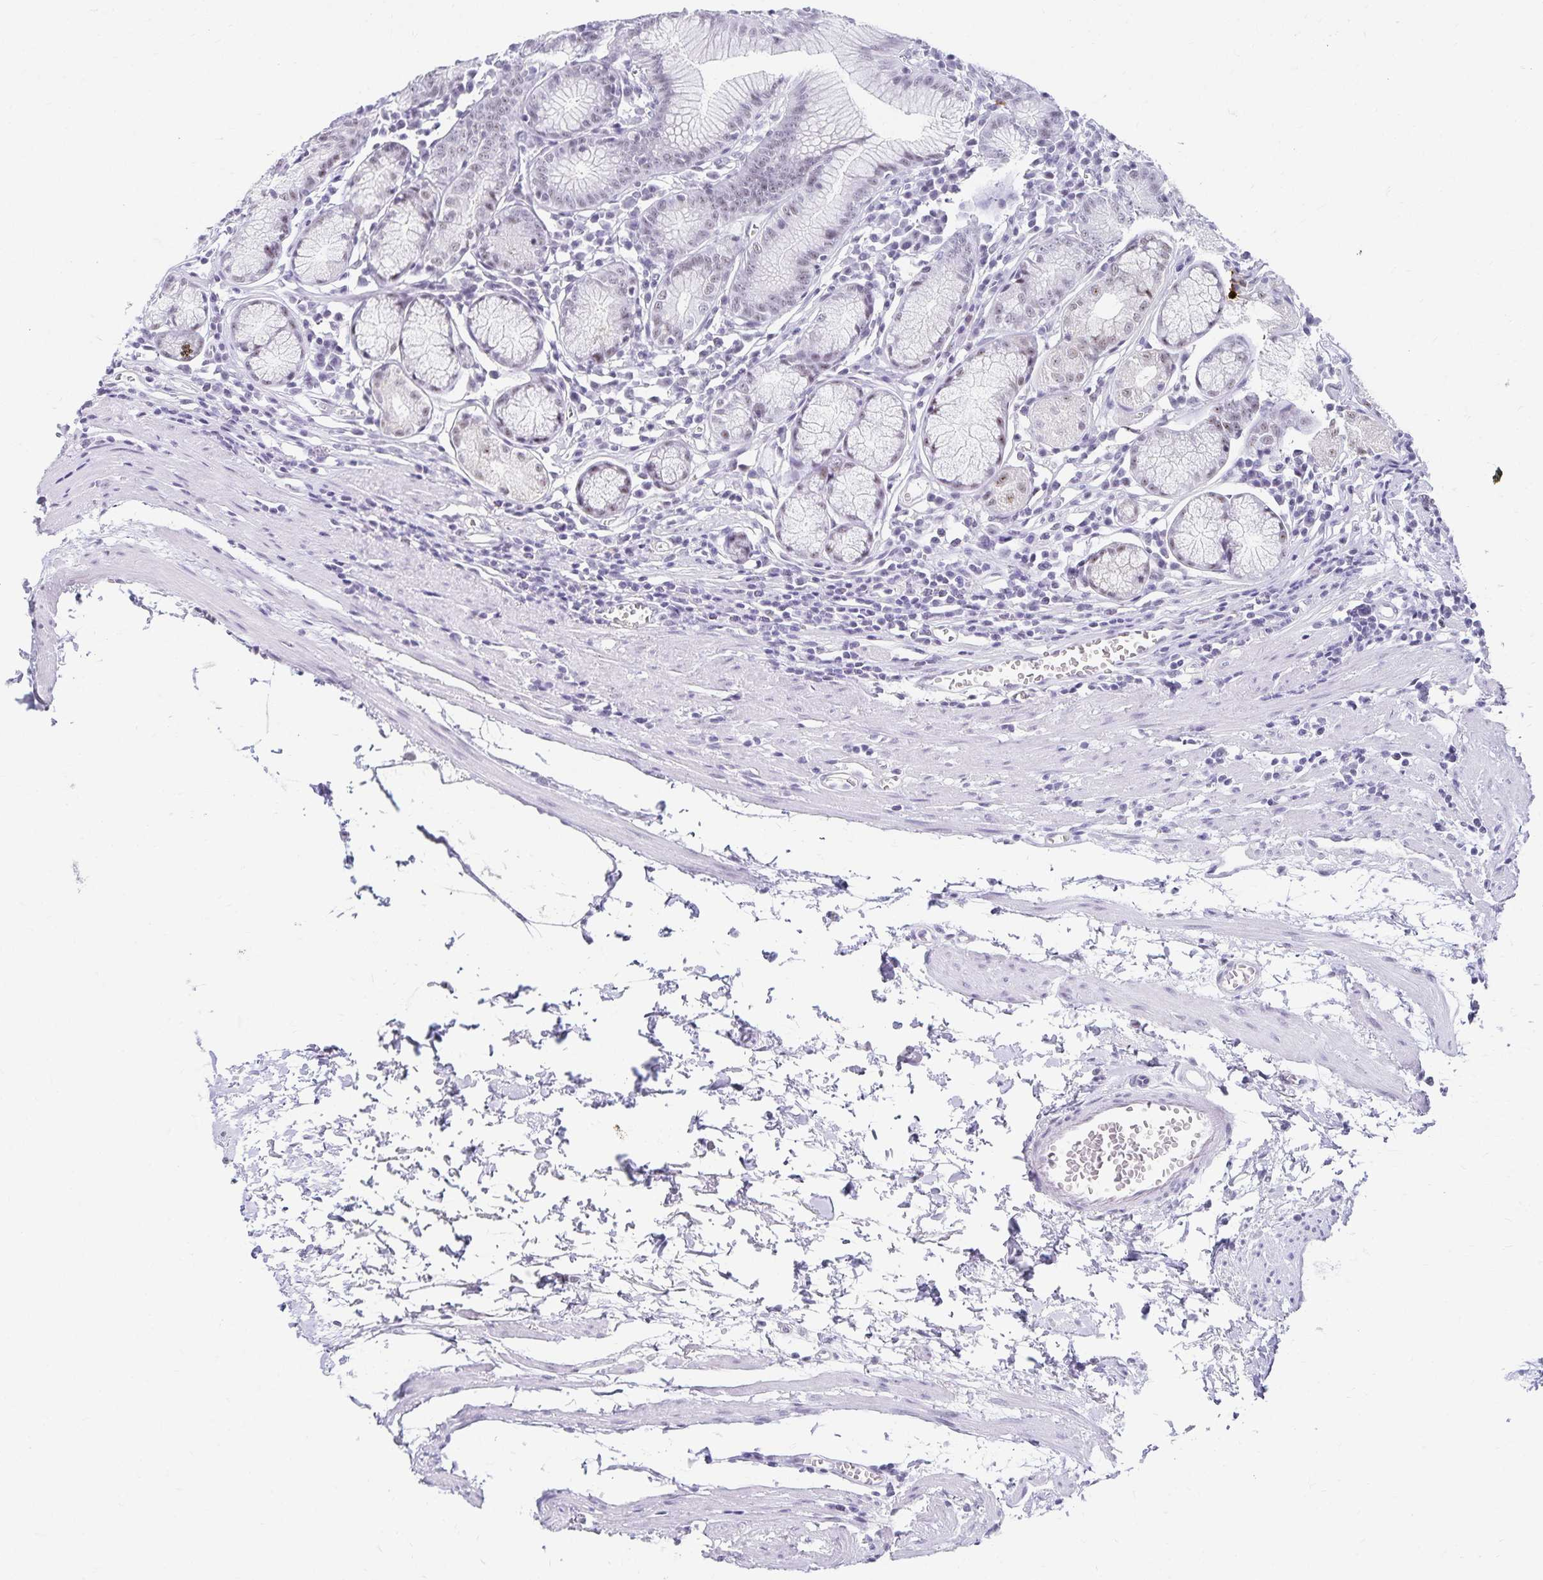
{"staining": {"intensity": "weak", "quantity": "25%-75%", "location": "nuclear"}, "tissue": "stomach", "cell_type": "Glandular cells", "image_type": "normal", "snomed": [{"axis": "morphology", "description": "Normal tissue, NOS"}, {"axis": "topography", "description": "Stomach"}], "caption": "About 25%-75% of glandular cells in benign human stomach exhibit weak nuclear protein expression as visualized by brown immunohistochemical staining.", "gene": "C20orf85", "patient": {"sex": "male", "age": 55}}